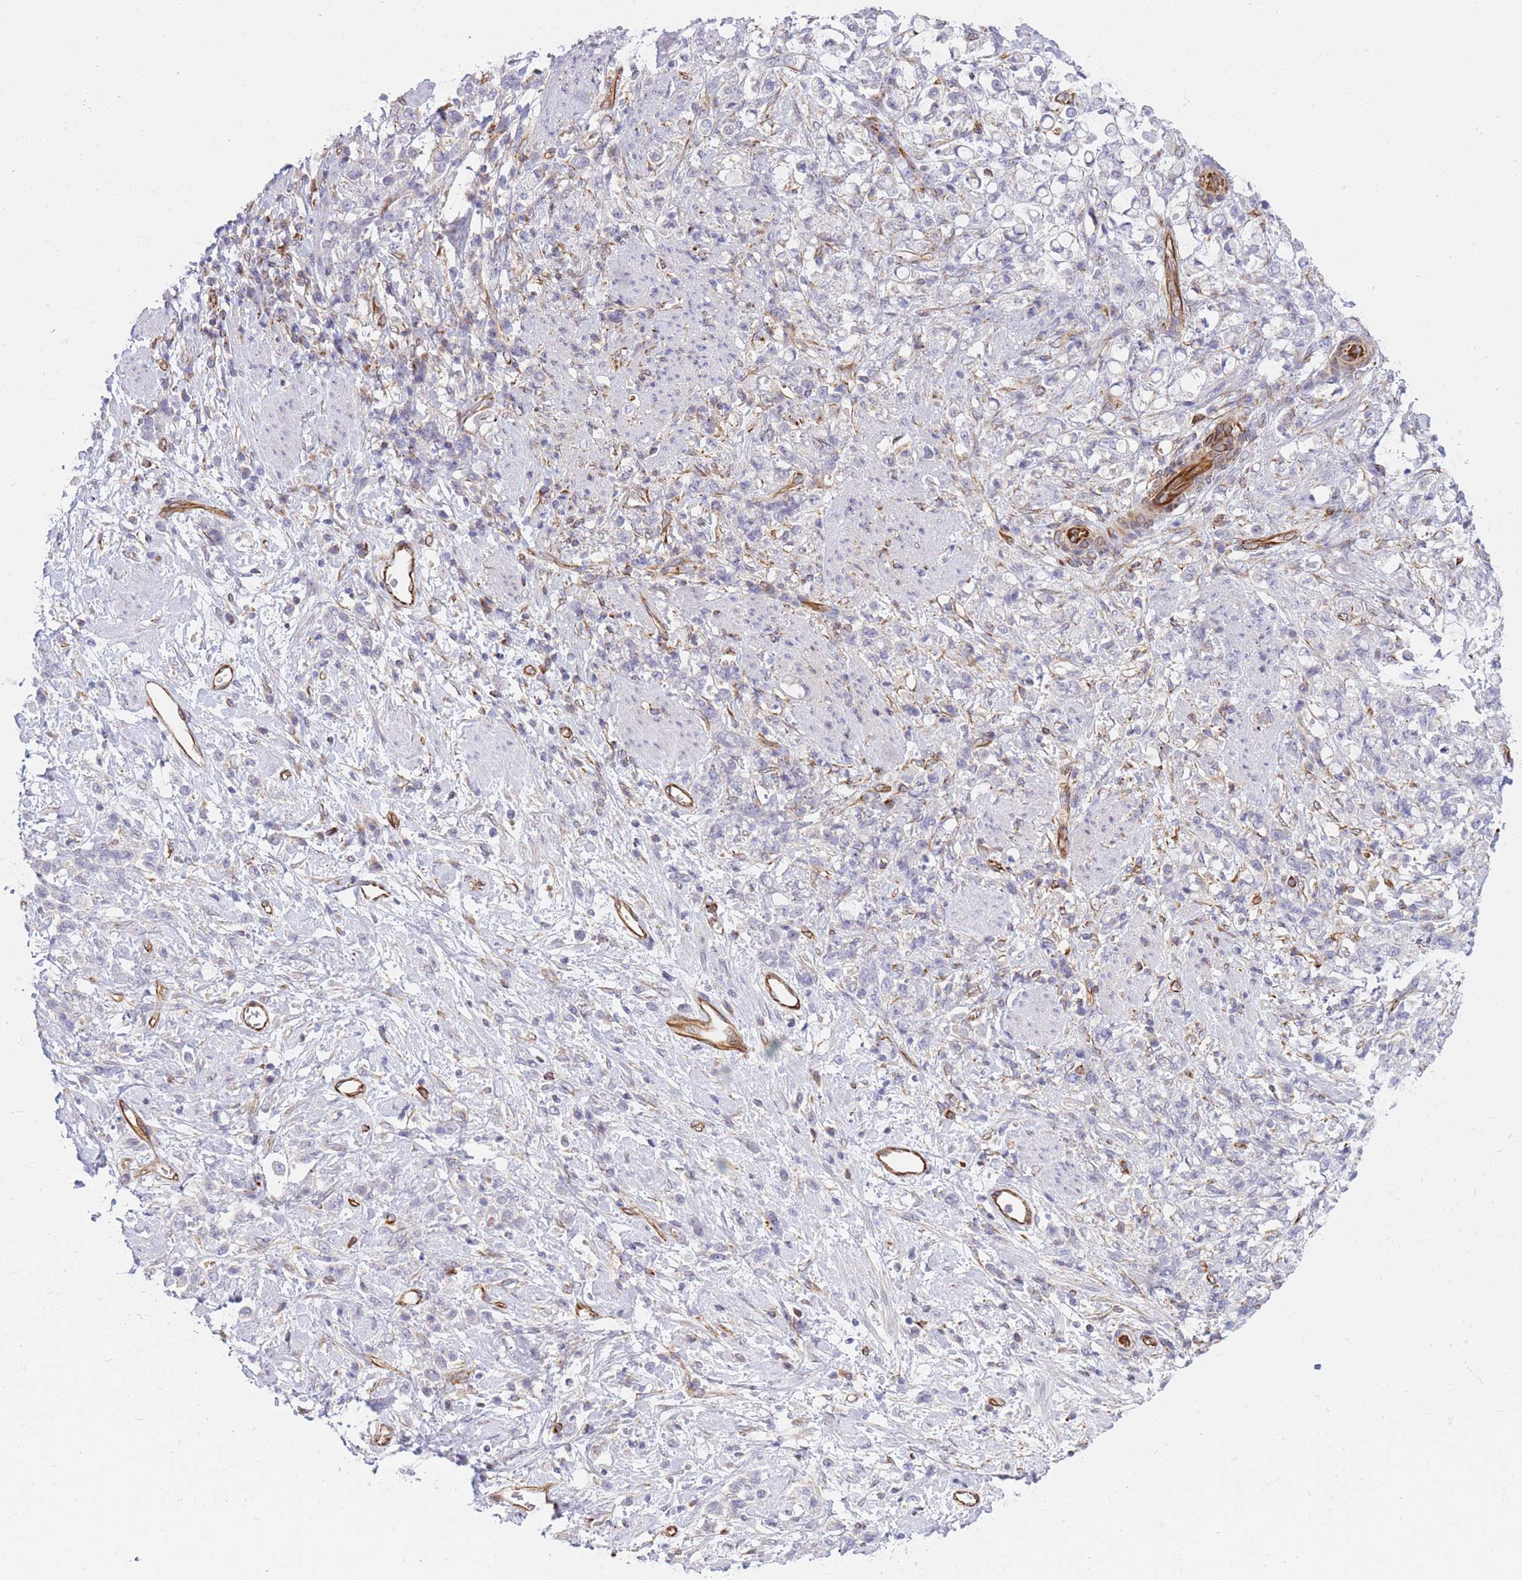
{"staining": {"intensity": "negative", "quantity": "none", "location": "none"}, "tissue": "stomach cancer", "cell_type": "Tumor cells", "image_type": "cancer", "snomed": [{"axis": "morphology", "description": "Adenocarcinoma, NOS"}, {"axis": "topography", "description": "Stomach"}], "caption": "An image of human stomach cancer is negative for staining in tumor cells.", "gene": "ECPAS", "patient": {"sex": "female", "age": 60}}